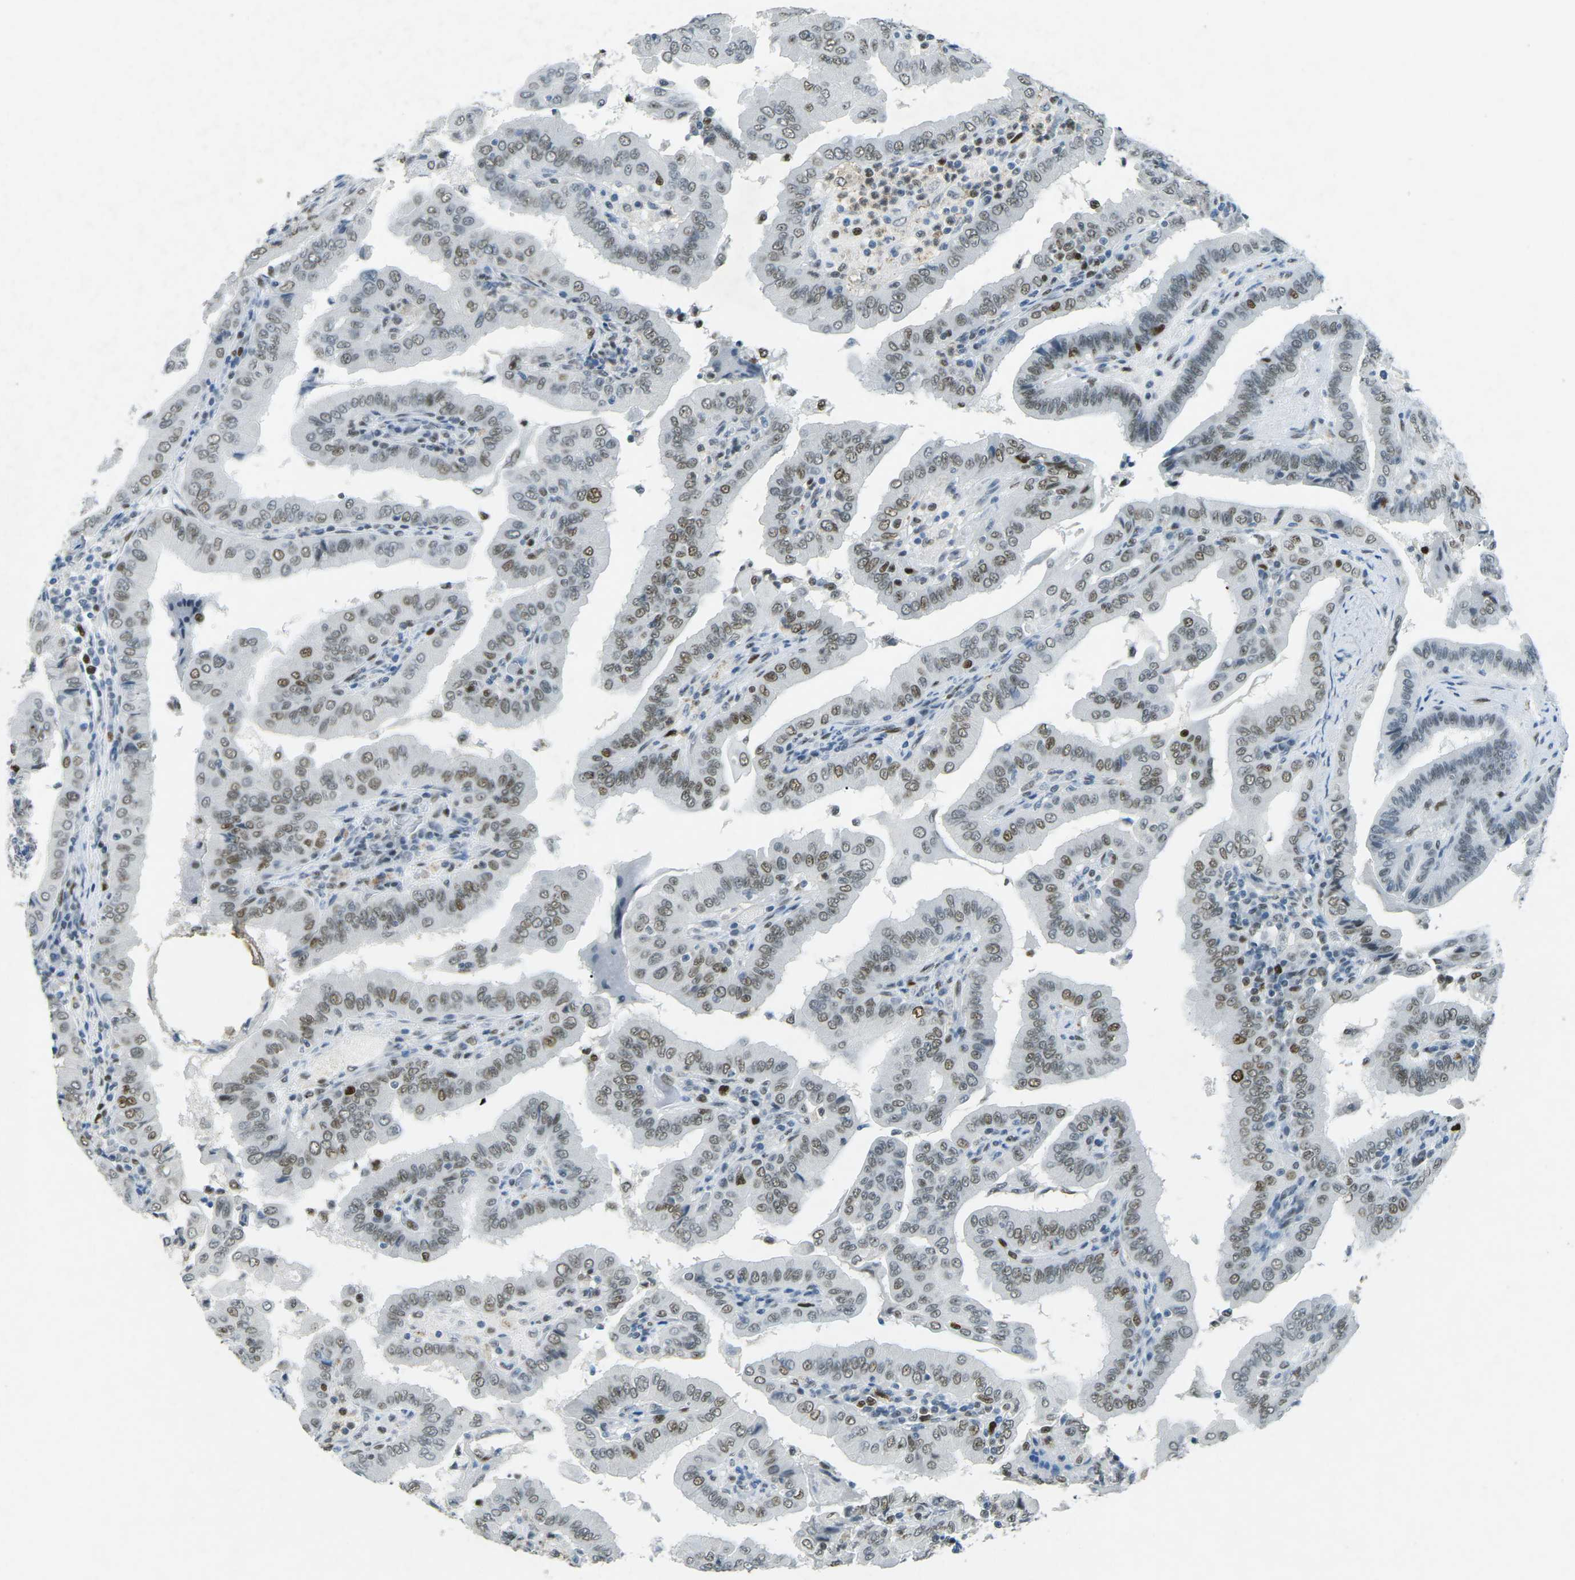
{"staining": {"intensity": "moderate", "quantity": ">75%", "location": "nuclear"}, "tissue": "thyroid cancer", "cell_type": "Tumor cells", "image_type": "cancer", "snomed": [{"axis": "morphology", "description": "Papillary adenocarcinoma, NOS"}, {"axis": "topography", "description": "Thyroid gland"}], "caption": "This histopathology image shows immunohistochemistry (IHC) staining of human thyroid cancer (papillary adenocarcinoma), with medium moderate nuclear positivity in approximately >75% of tumor cells.", "gene": "RB1", "patient": {"sex": "male", "age": 33}}